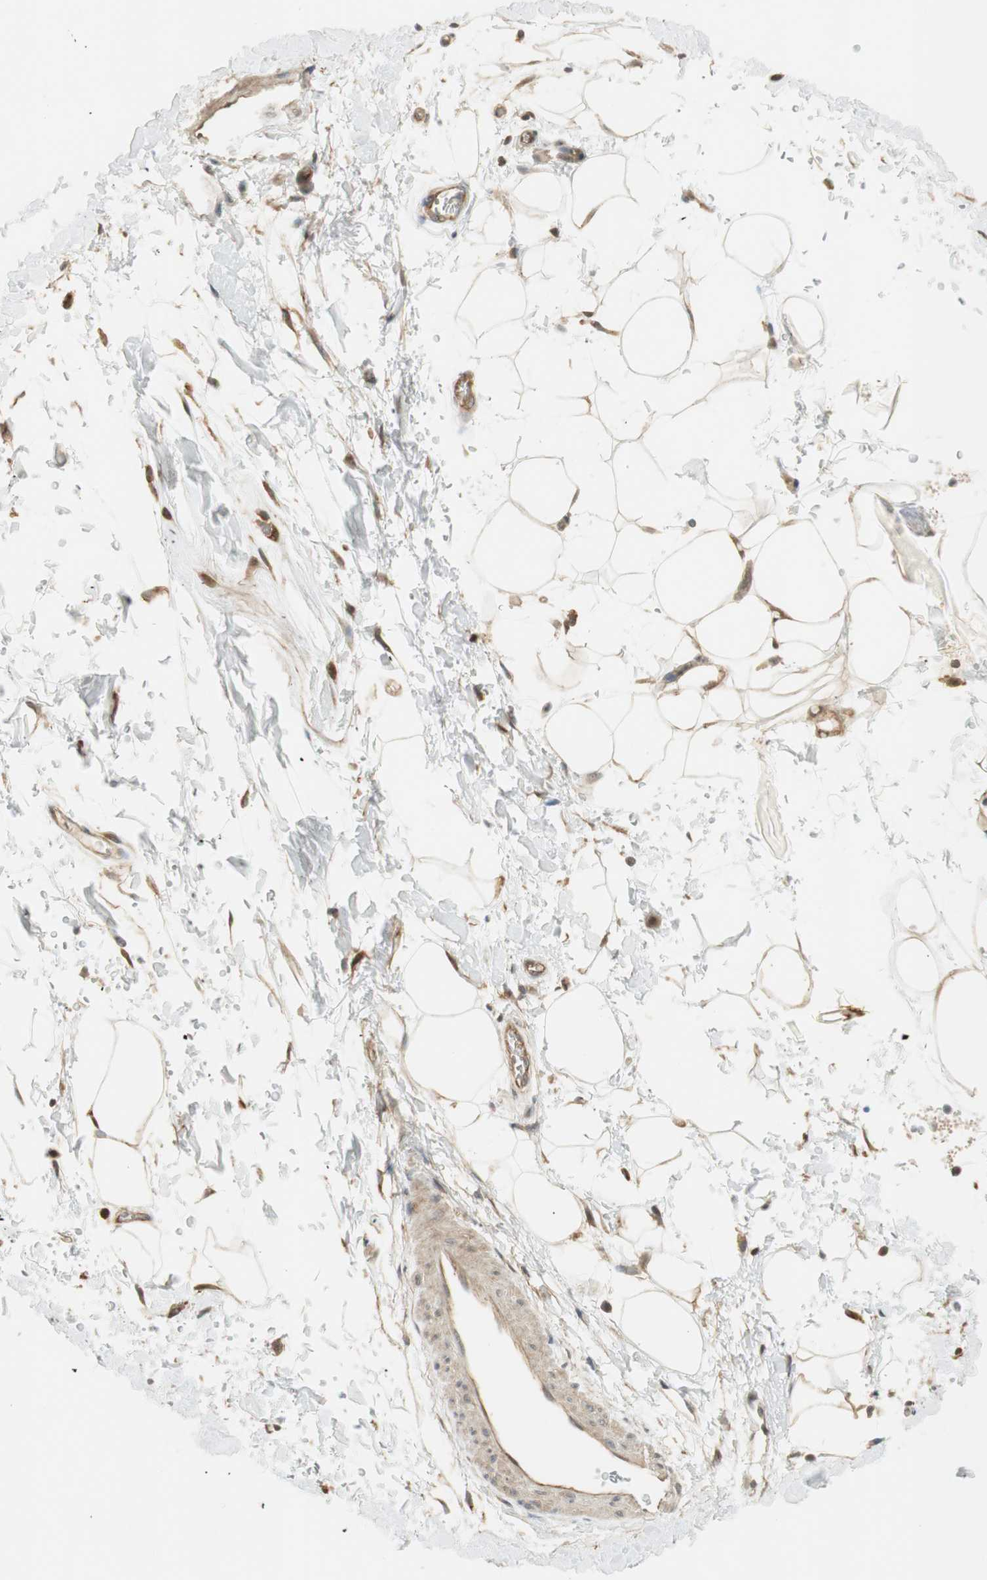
{"staining": {"intensity": "moderate", "quantity": ">75%", "location": "cytoplasmic/membranous"}, "tissue": "adipose tissue", "cell_type": "Adipocytes", "image_type": "normal", "snomed": [{"axis": "morphology", "description": "Normal tissue, NOS"}, {"axis": "topography", "description": "Soft tissue"}], "caption": "Moderate cytoplasmic/membranous expression for a protein is seen in approximately >75% of adipocytes of benign adipose tissue using IHC.", "gene": "PSMD8", "patient": {"sex": "male", "age": 72}}